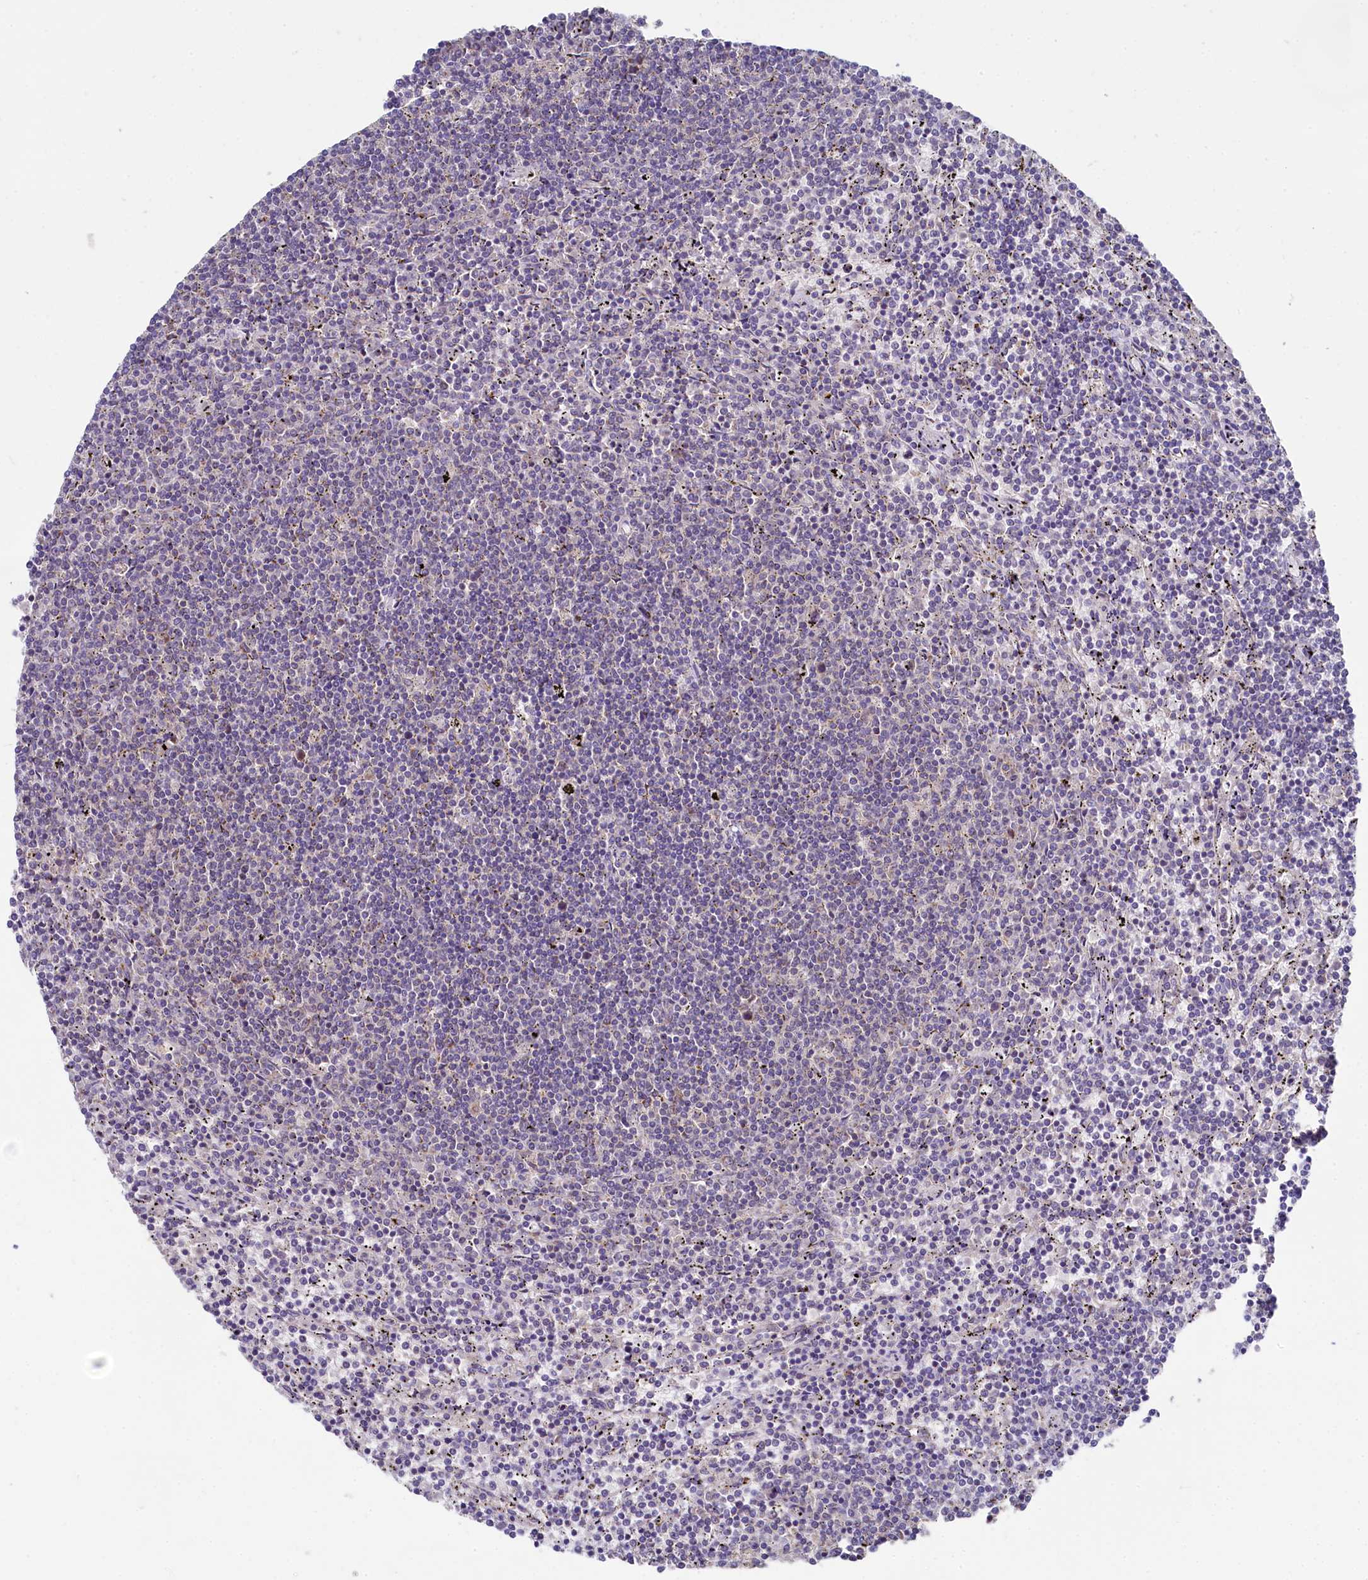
{"staining": {"intensity": "negative", "quantity": "none", "location": "none"}, "tissue": "lymphoma", "cell_type": "Tumor cells", "image_type": "cancer", "snomed": [{"axis": "morphology", "description": "Malignant lymphoma, non-Hodgkin's type, Low grade"}, {"axis": "topography", "description": "Spleen"}], "caption": "This is an immunohistochemistry (IHC) histopathology image of low-grade malignant lymphoma, non-Hodgkin's type. There is no staining in tumor cells.", "gene": "MRPL57", "patient": {"sex": "female", "age": 50}}